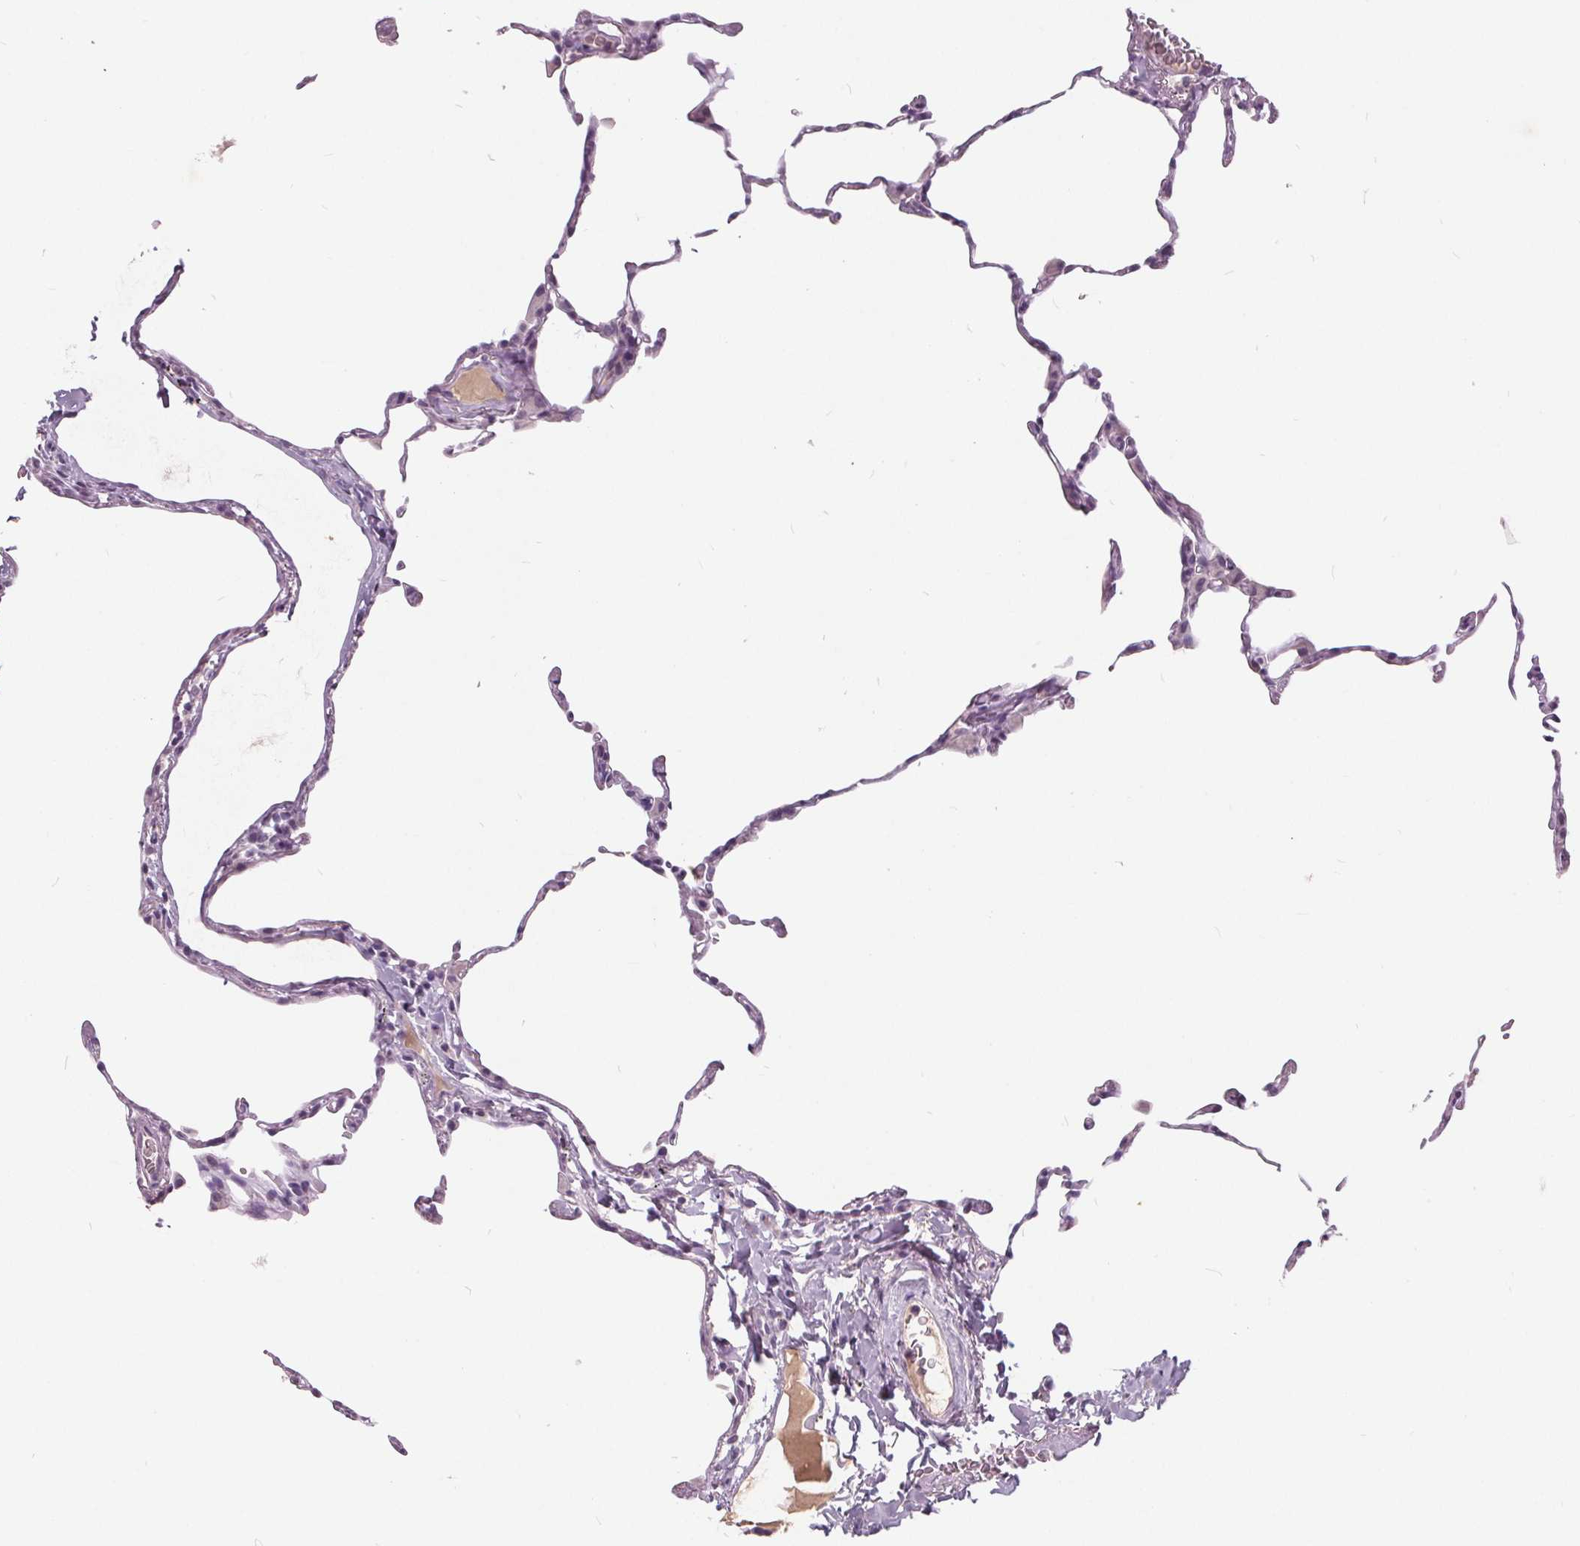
{"staining": {"intensity": "negative", "quantity": "none", "location": "none"}, "tissue": "lung", "cell_type": "Alveolar cells", "image_type": "normal", "snomed": [{"axis": "morphology", "description": "Normal tissue, NOS"}, {"axis": "topography", "description": "Lung"}], "caption": "Micrograph shows no significant protein staining in alveolar cells of unremarkable lung.", "gene": "PLA2G2E", "patient": {"sex": "female", "age": 57}}